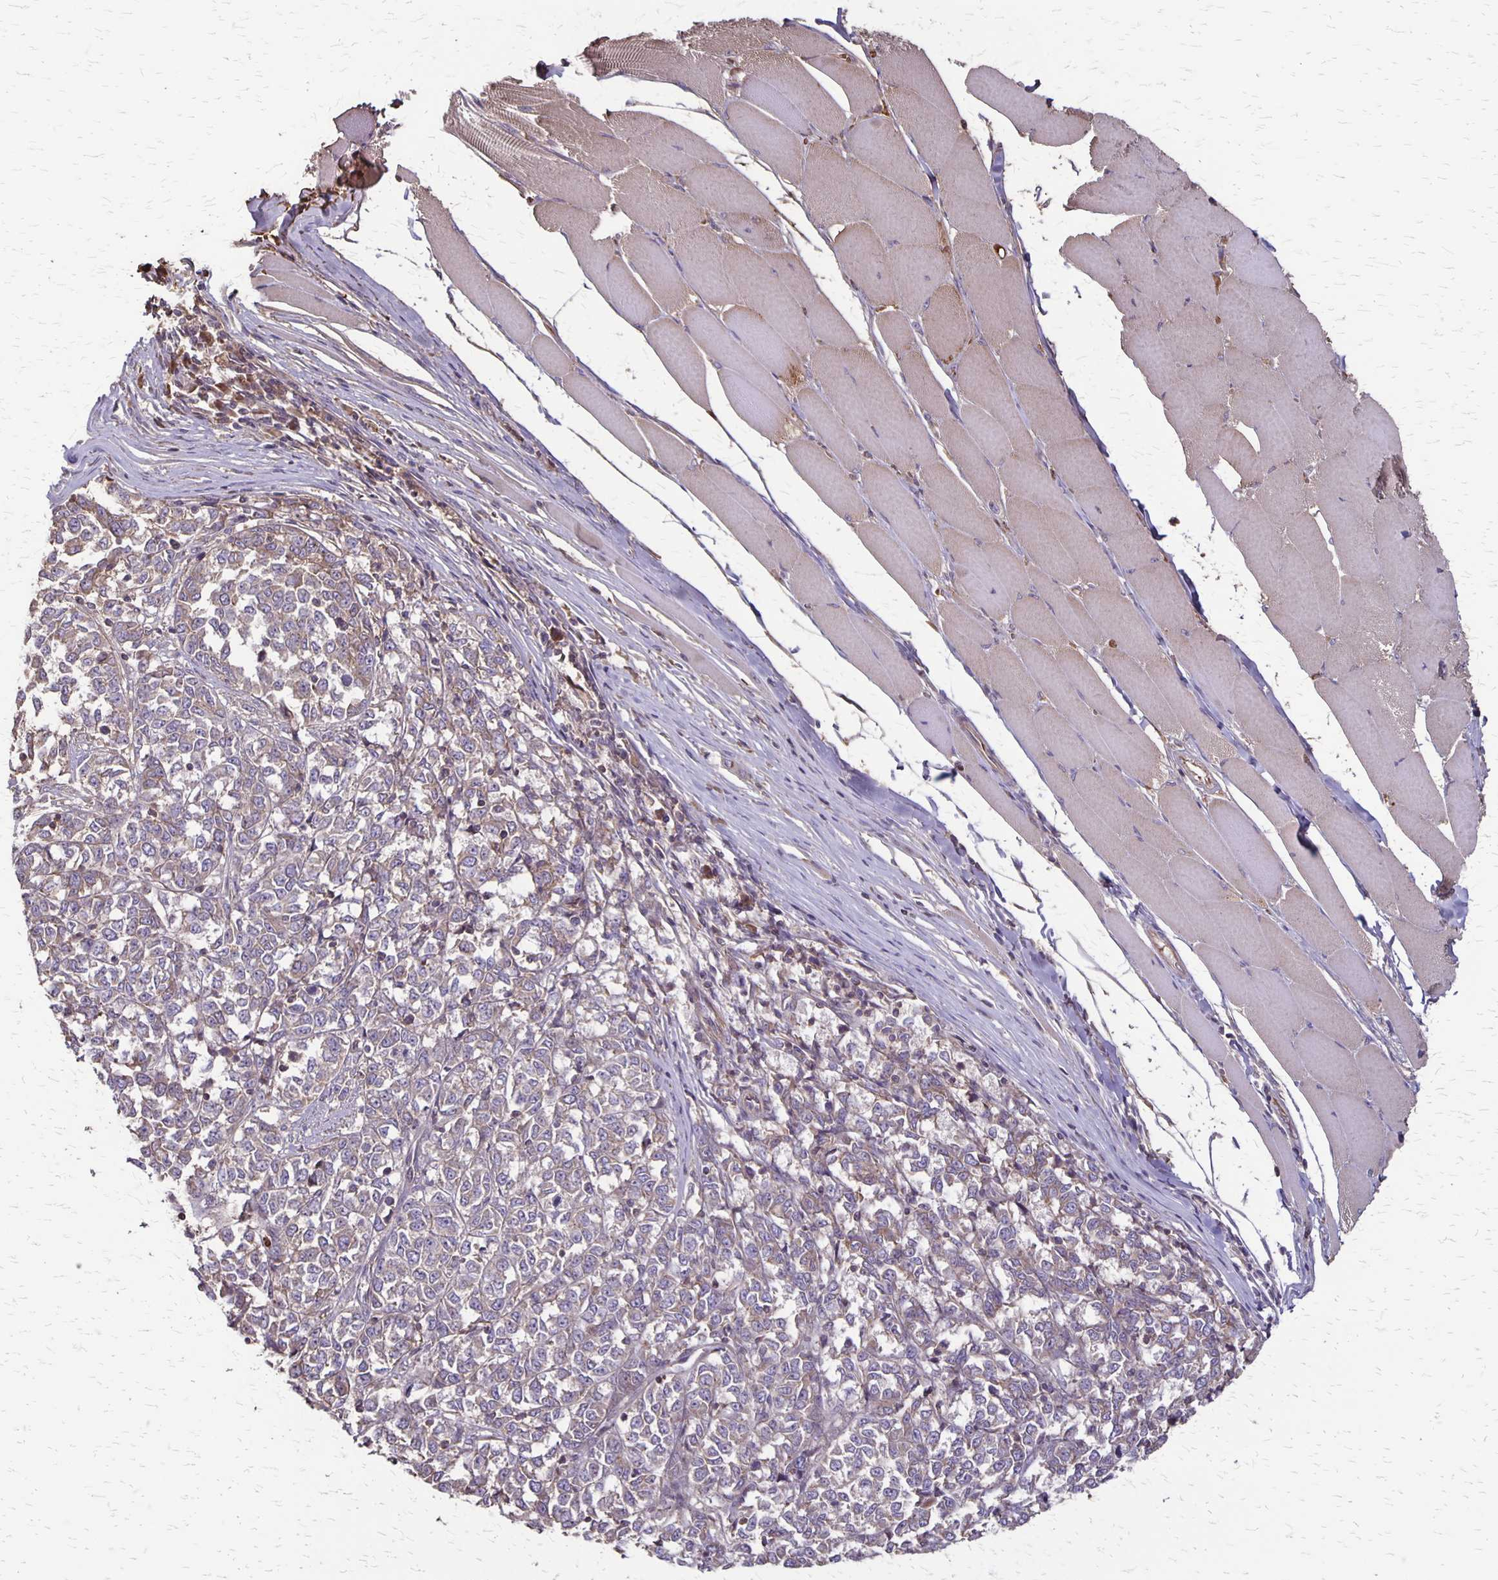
{"staining": {"intensity": "weak", "quantity": "25%-75%", "location": "cytoplasmic/membranous"}, "tissue": "melanoma", "cell_type": "Tumor cells", "image_type": "cancer", "snomed": [{"axis": "morphology", "description": "Malignant melanoma, NOS"}, {"axis": "topography", "description": "Skin"}], "caption": "Brown immunohistochemical staining in malignant melanoma displays weak cytoplasmic/membranous staining in about 25%-75% of tumor cells.", "gene": "PROM2", "patient": {"sex": "female", "age": 72}}